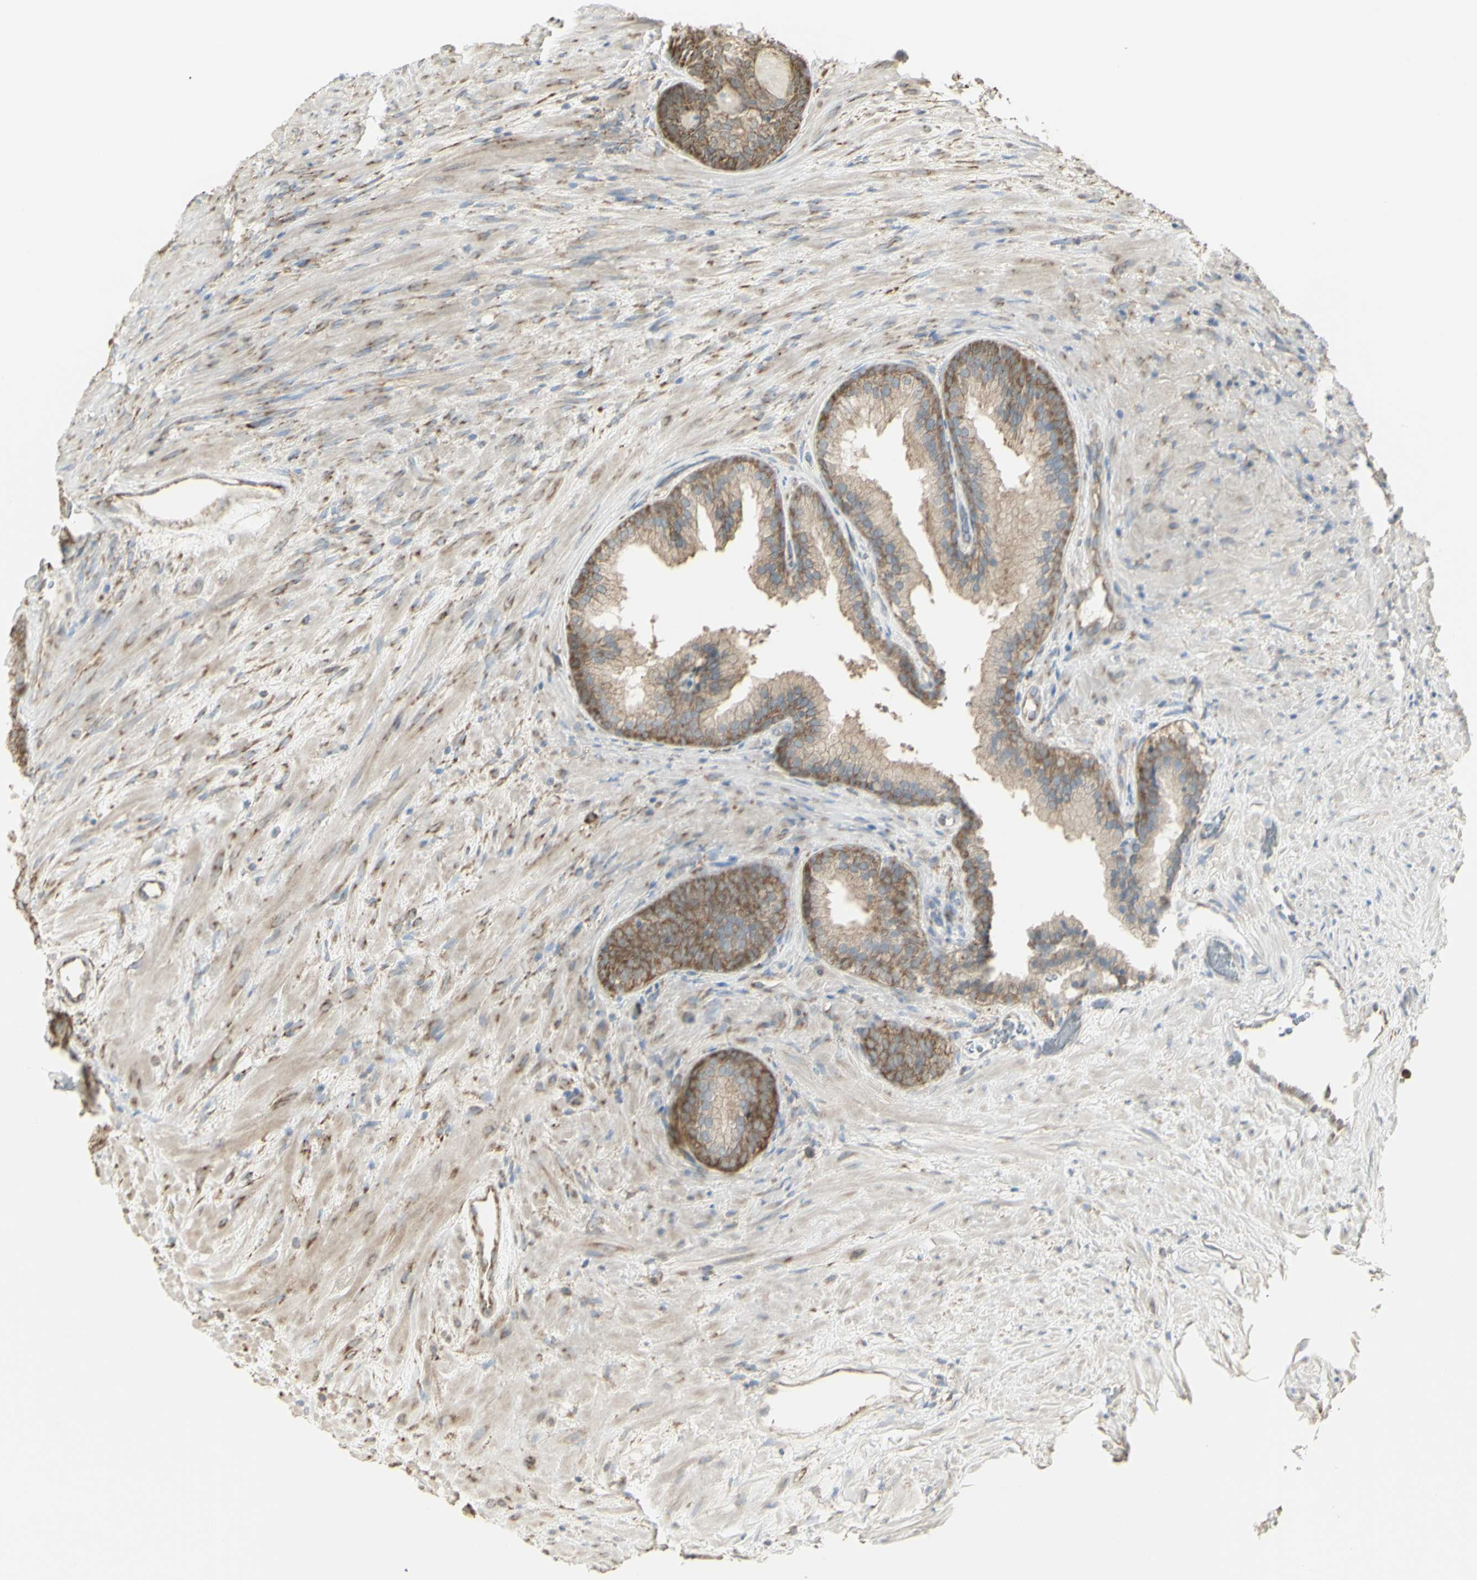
{"staining": {"intensity": "moderate", "quantity": "25%-75%", "location": "cytoplasmic/membranous"}, "tissue": "prostate", "cell_type": "Glandular cells", "image_type": "normal", "snomed": [{"axis": "morphology", "description": "Normal tissue, NOS"}, {"axis": "topography", "description": "Prostate"}], "caption": "The immunohistochemical stain highlights moderate cytoplasmic/membranous staining in glandular cells of benign prostate.", "gene": "EEF1B2", "patient": {"sex": "male", "age": 76}}